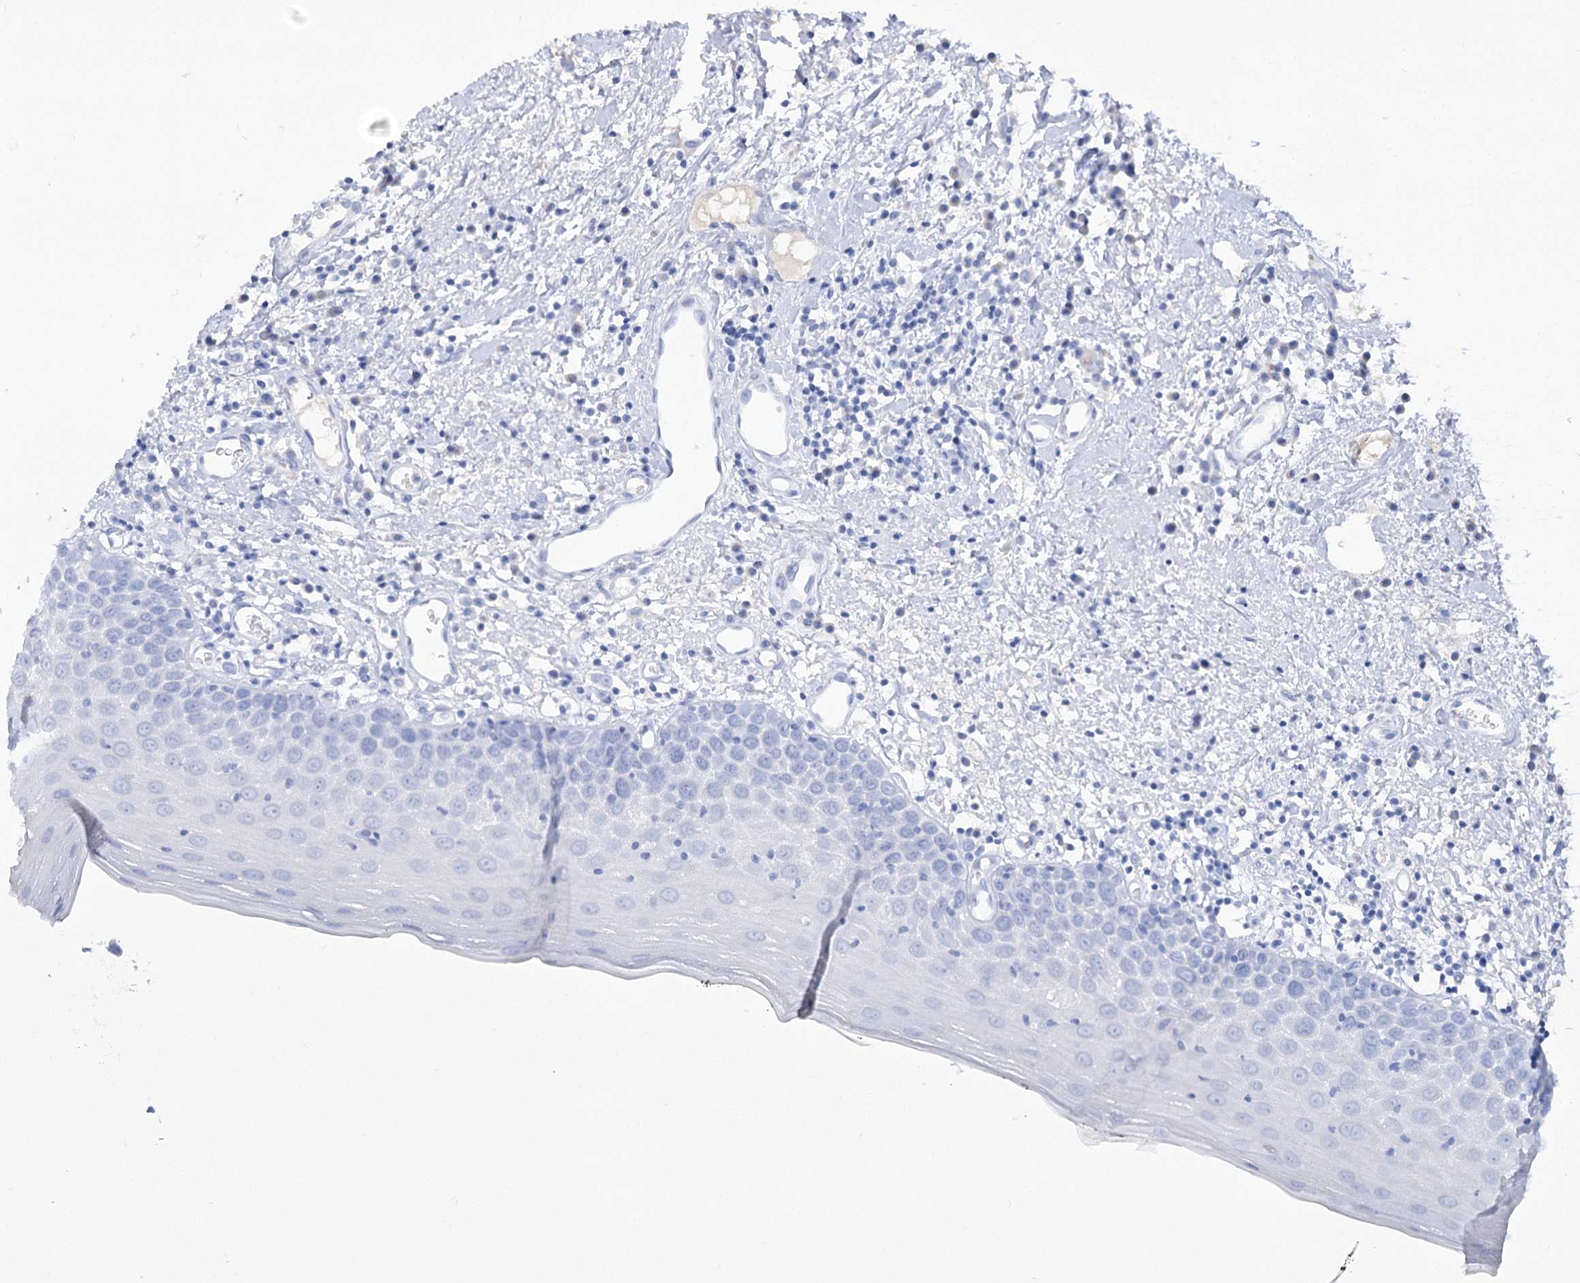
{"staining": {"intensity": "negative", "quantity": "none", "location": "none"}, "tissue": "oral mucosa", "cell_type": "Squamous epithelial cells", "image_type": "normal", "snomed": [{"axis": "morphology", "description": "Normal tissue, NOS"}, {"axis": "topography", "description": "Oral tissue"}], "caption": "A high-resolution image shows immunohistochemistry (IHC) staining of benign oral mucosa, which reveals no significant positivity in squamous epithelial cells. (DAB immunohistochemistry, high magnification).", "gene": "GBF1", "patient": {"sex": "male", "age": 74}}